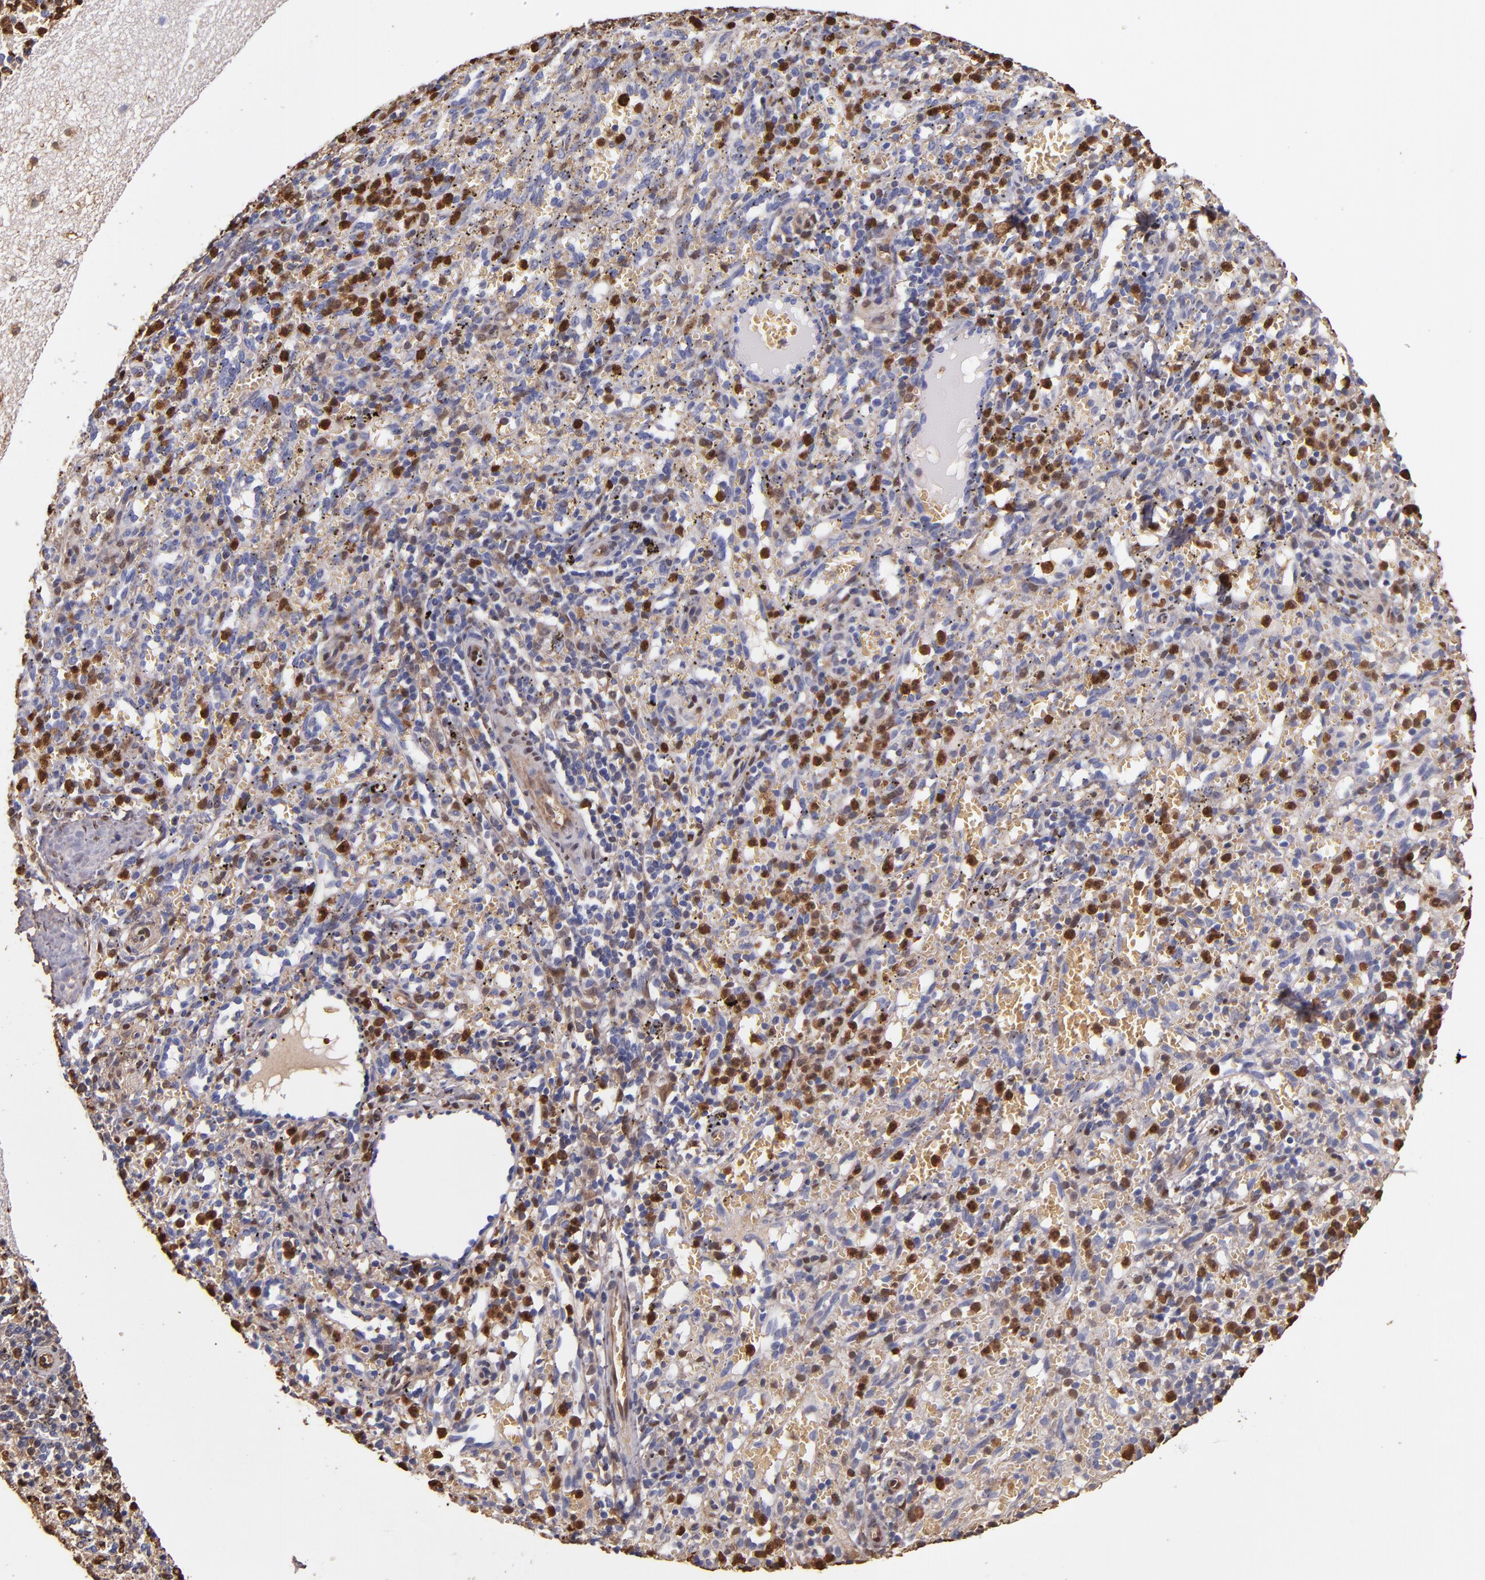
{"staining": {"intensity": "strong", "quantity": "25%-75%", "location": "cytoplasmic/membranous,nuclear"}, "tissue": "spleen", "cell_type": "Cells in red pulp", "image_type": "normal", "snomed": [{"axis": "morphology", "description": "Normal tissue, NOS"}, {"axis": "topography", "description": "Spleen"}], "caption": "Immunohistochemistry staining of benign spleen, which exhibits high levels of strong cytoplasmic/membranous,nuclear expression in about 25%-75% of cells in red pulp indicating strong cytoplasmic/membranous,nuclear protein staining. The staining was performed using DAB (brown) for protein detection and nuclei were counterstained in hematoxylin (blue).", "gene": "S100A6", "patient": {"sex": "female", "age": 10}}